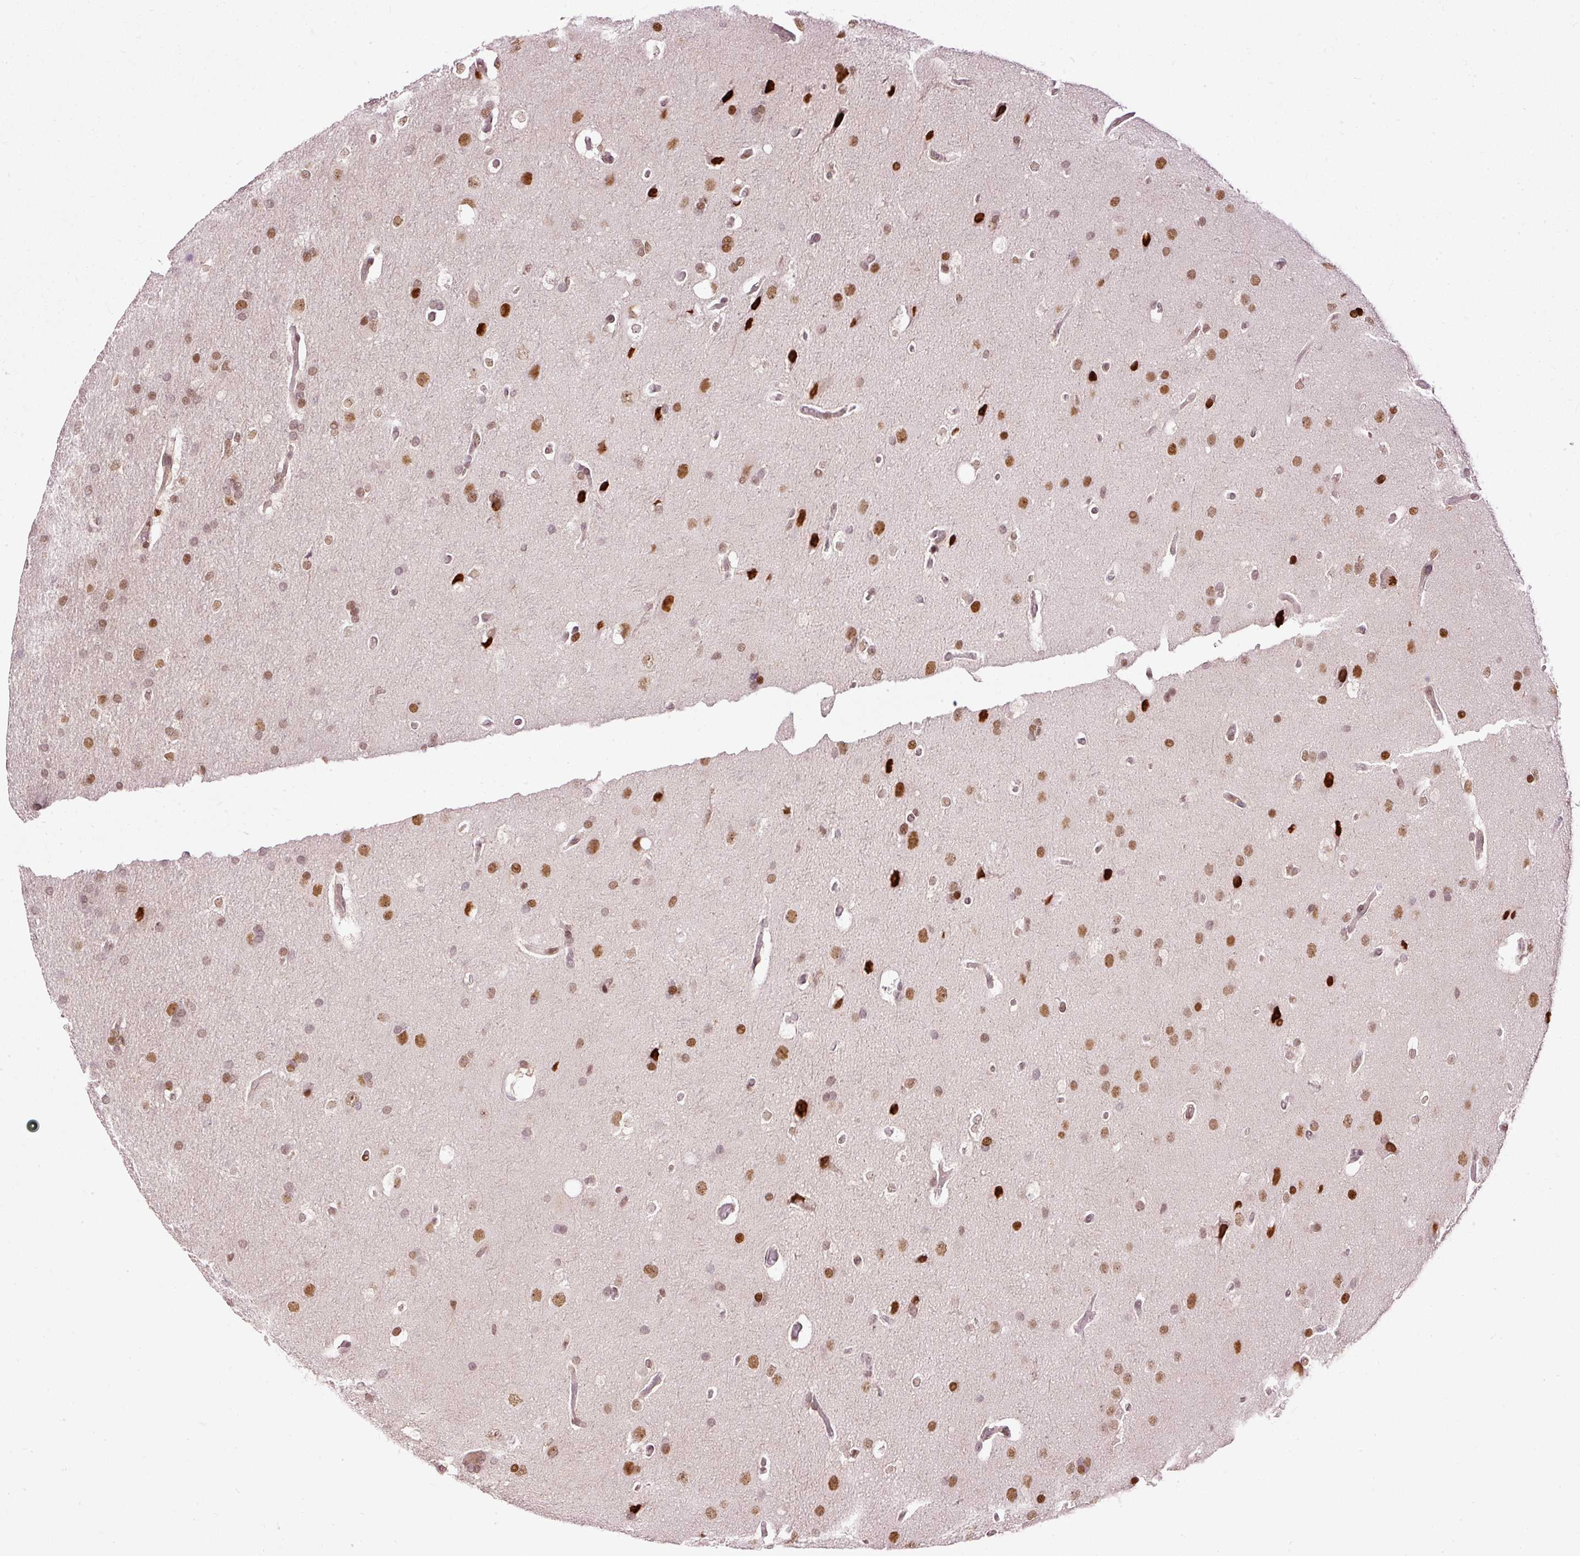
{"staining": {"intensity": "moderate", "quantity": "25%-75%", "location": "nuclear"}, "tissue": "glioma", "cell_type": "Tumor cells", "image_type": "cancer", "snomed": [{"axis": "morphology", "description": "Glioma, malignant, High grade"}, {"axis": "topography", "description": "Brain"}], "caption": "The histopathology image demonstrates staining of glioma, revealing moderate nuclear protein positivity (brown color) within tumor cells.", "gene": "ZNF778", "patient": {"sex": "male", "age": 56}}